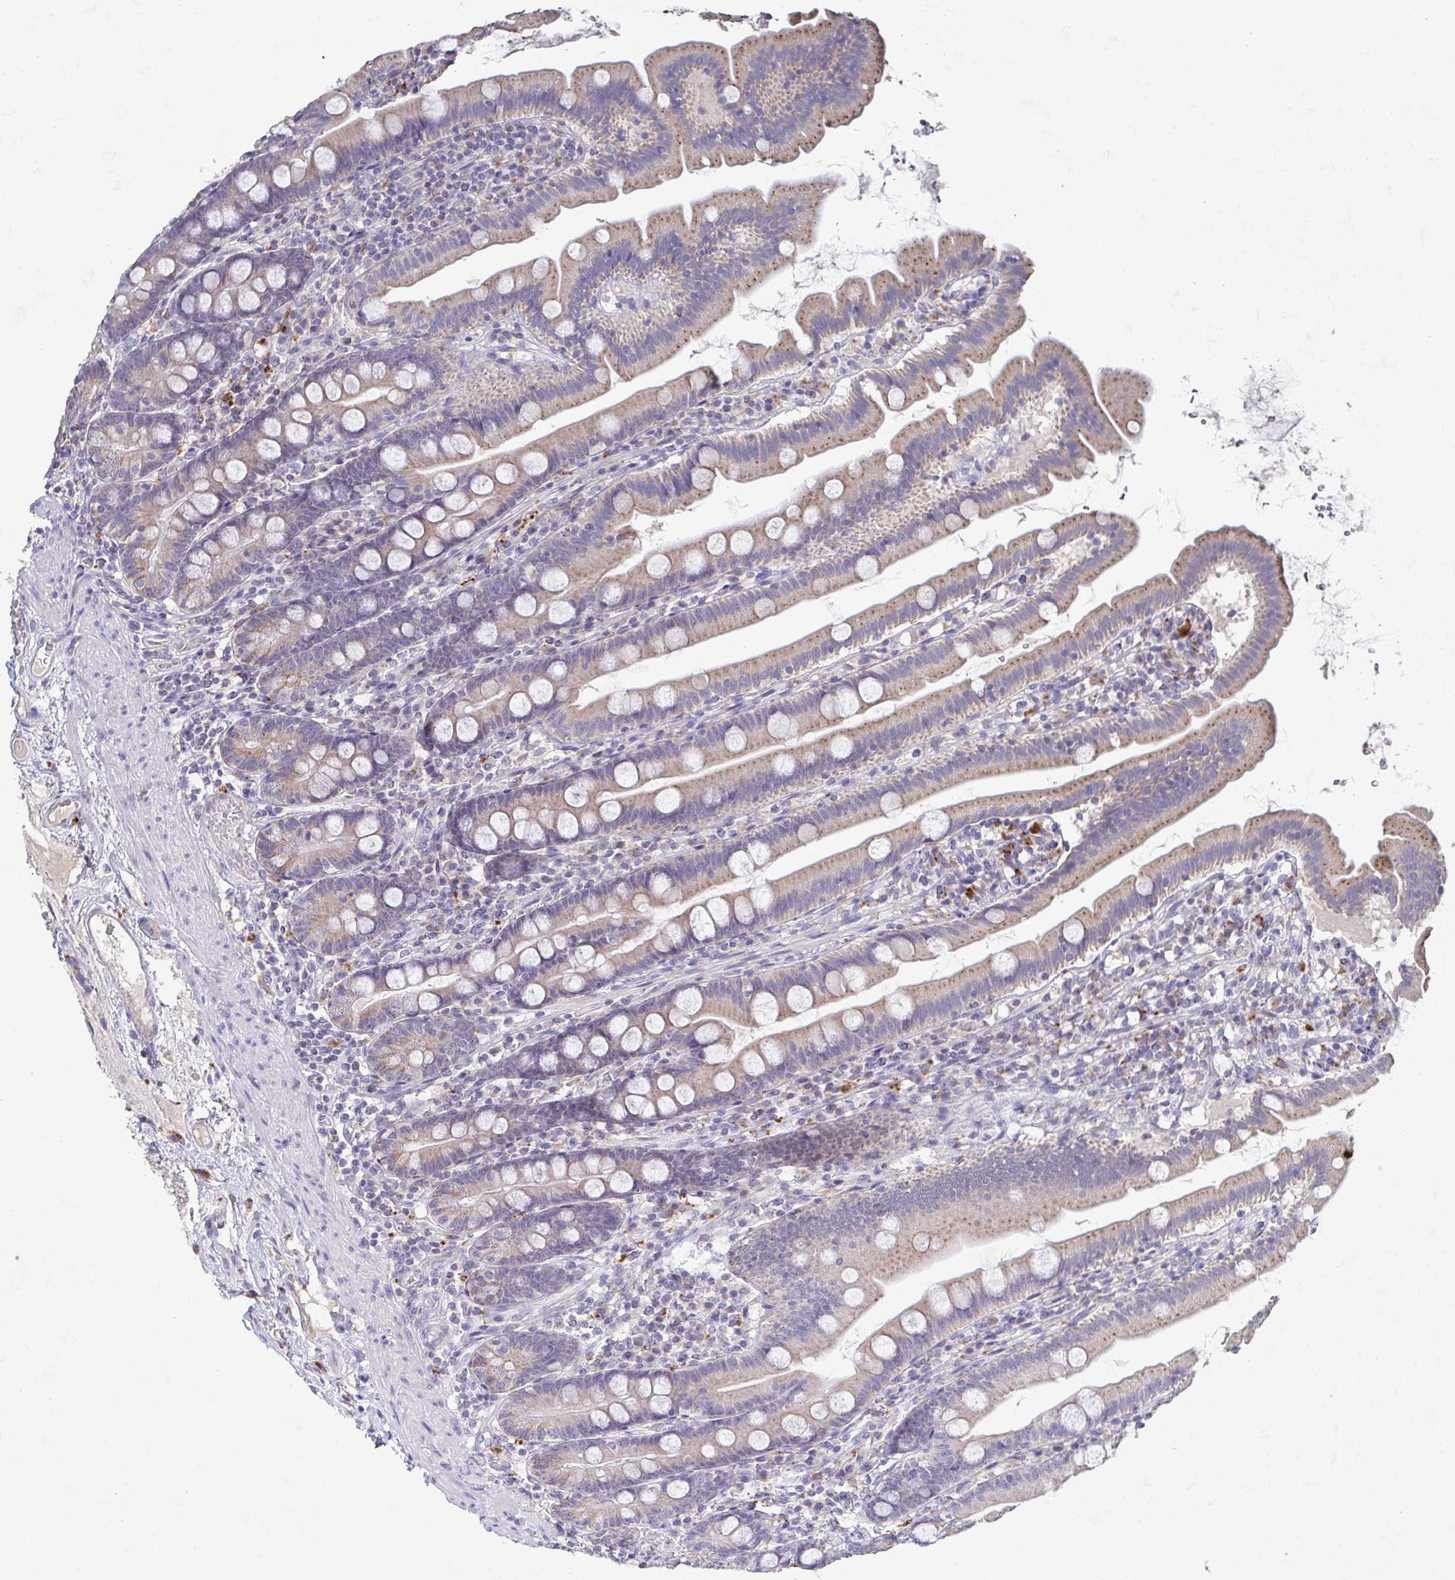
{"staining": {"intensity": "weak", "quantity": "25%-75%", "location": "cytoplasmic/membranous"}, "tissue": "duodenum", "cell_type": "Glandular cells", "image_type": "normal", "snomed": [{"axis": "morphology", "description": "Normal tissue, NOS"}, {"axis": "topography", "description": "Duodenum"}], "caption": "Immunohistochemical staining of normal human duodenum reveals weak cytoplasmic/membranous protein positivity in about 25%-75% of glandular cells.", "gene": "GALNT13", "patient": {"sex": "female", "age": 67}}